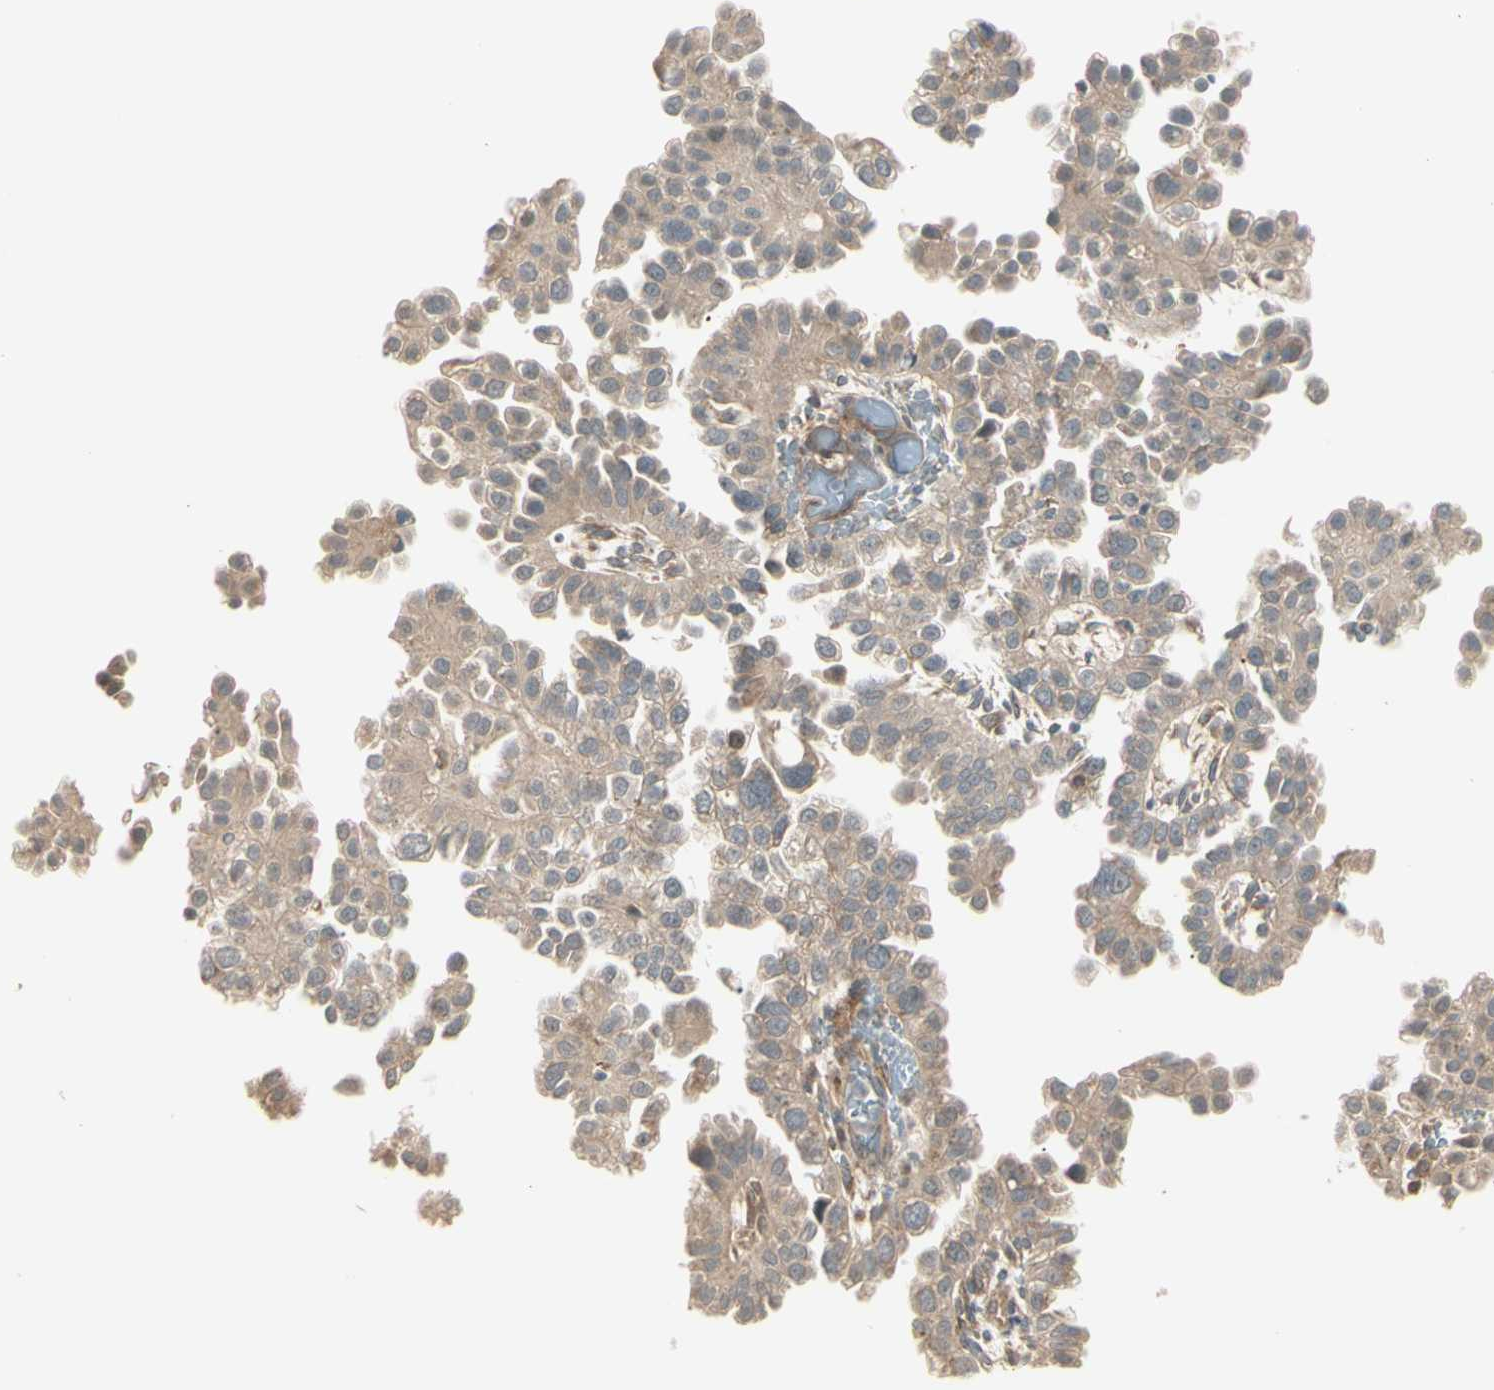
{"staining": {"intensity": "moderate", "quantity": ">75%", "location": "cytoplasmic/membranous"}, "tissue": "endometrial cancer", "cell_type": "Tumor cells", "image_type": "cancer", "snomed": [{"axis": "morphology", "description": "Adenocarcinoma, NOS"}, {"axis": "topography", "description": "Endometrium"}], "caption": "Tumor cells demonstrate moderate cytoplasmic/membranous staining in about >75% of cells in endometrial cancer. Immunohistochemistry (ihc) stains the protein in brown and the nuclei are stained blue.", "gene": "F2R", "patient": {"sex": "female", "age": 85}}